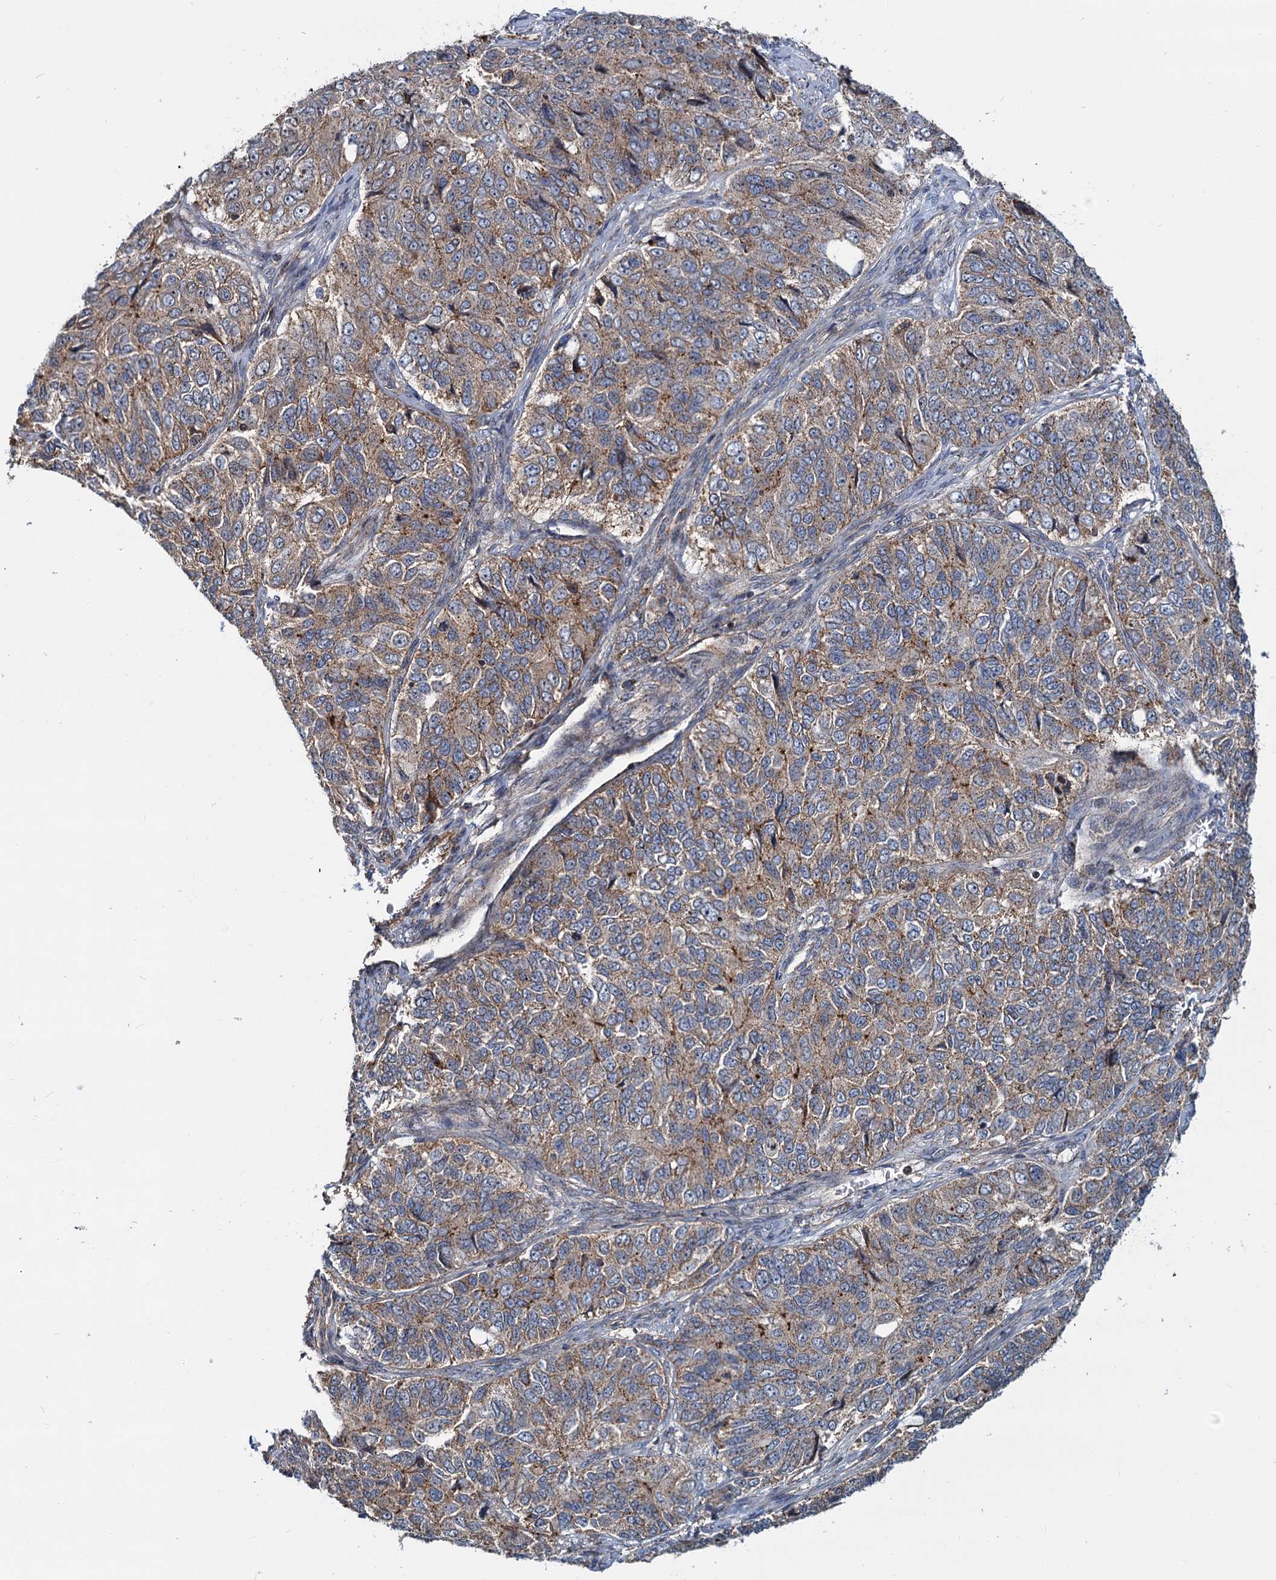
{"staining": {"intensity": "moderate", "quantity": "25%-75%", "location": "cytoplasmic/membranous"}, "tissue": "ovarian cancer", "cell_type": "Tumor cells", "image_type": "cancer", "snomed": [{"axis": "morphology", "description": "Carcinoma, endometroid"}, {"axis": "topography", "description": "Ovary"}], "caption": "Moderate cytoplasmic/membranous expression is appreciated in about 25%-75% of tumor cells in ovarian cancer.", "gene": "PSEN1", "patient": {"sex": "female", "age": 51}}